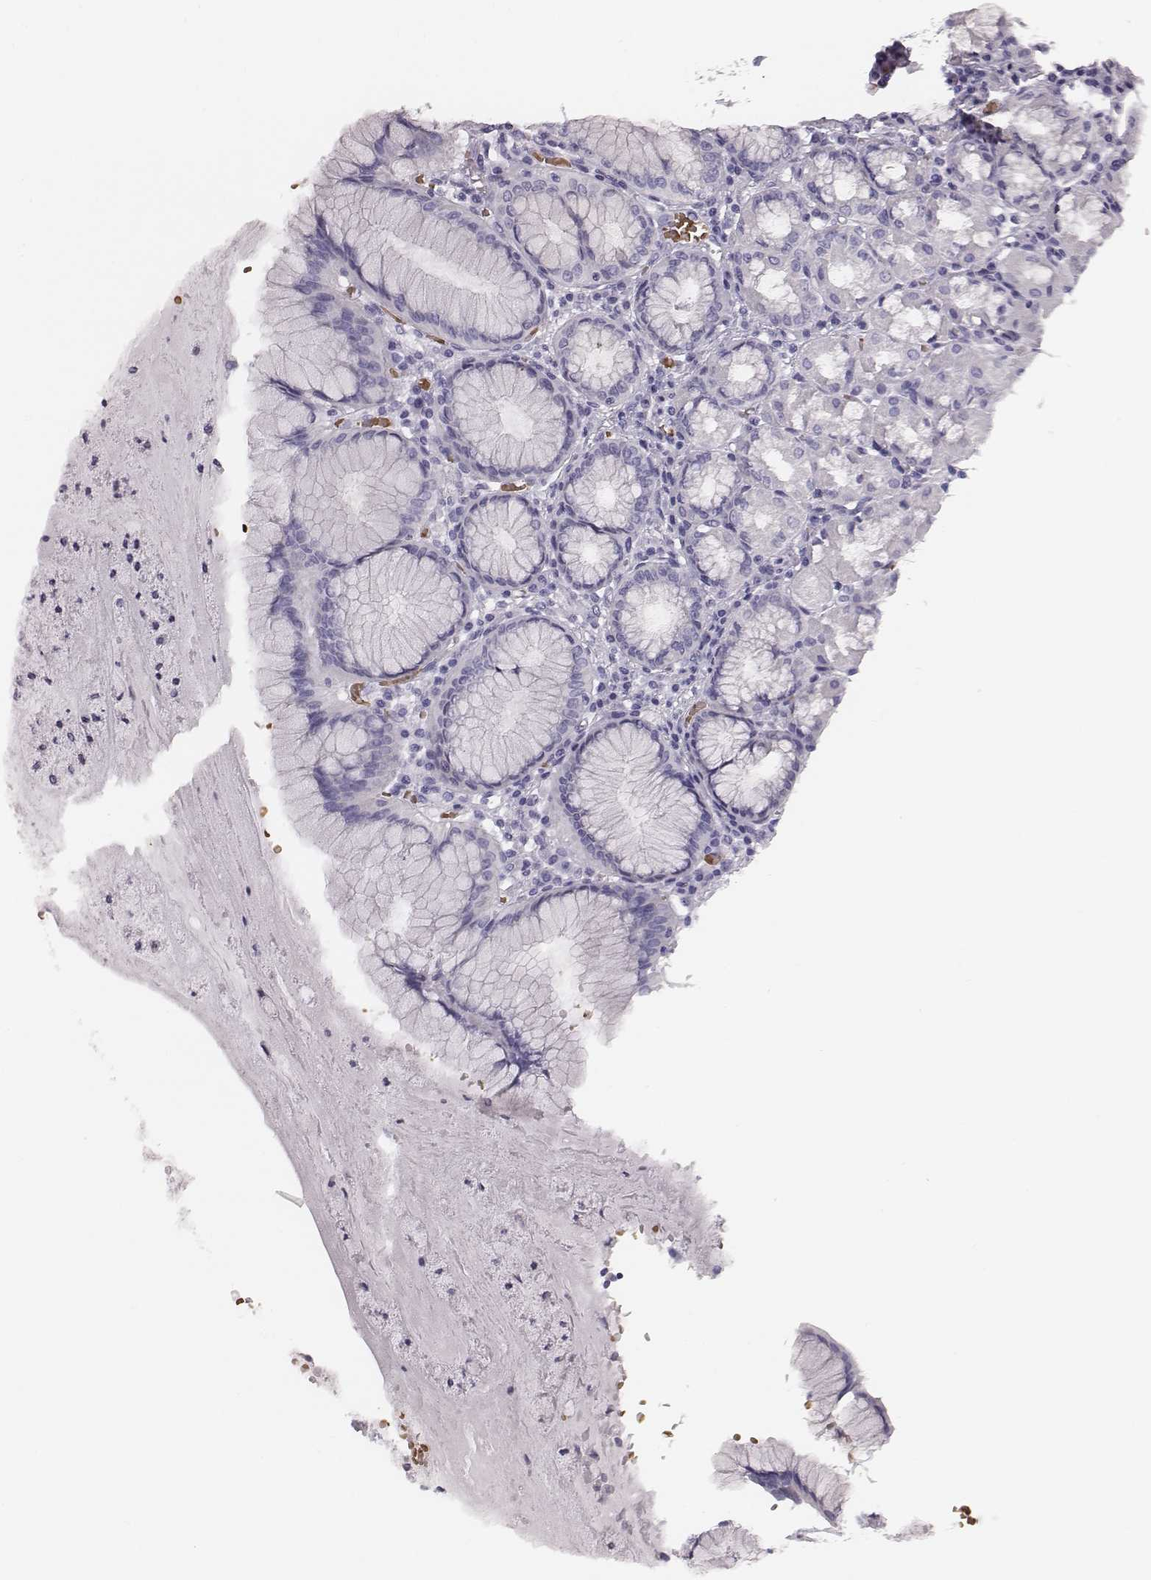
{"staining": {"intensity": "negative", "quantity": "none", "location": "none"}, "tissue": "stomach", "cell_type": "Glandular cells", "image_type": "normal", "snomed": [{"axis": "morphology", "description": "Normal tissue, NOS"}, {"axis": "topography", "description": "Stomach"}], "caption": "Immunohistochemistry (IHC) of unremarkable human stomach reveals no positivity in glandular cells. (Stains: DAB (3,3'-diaminobenzidine) immunohistochemistry (IHC) with hematoxylin counter stain, Microscopy: brightfield microscopy at high magnification).", "gene": "HBZ", "patient": {"sex": "male", "age": 55}}